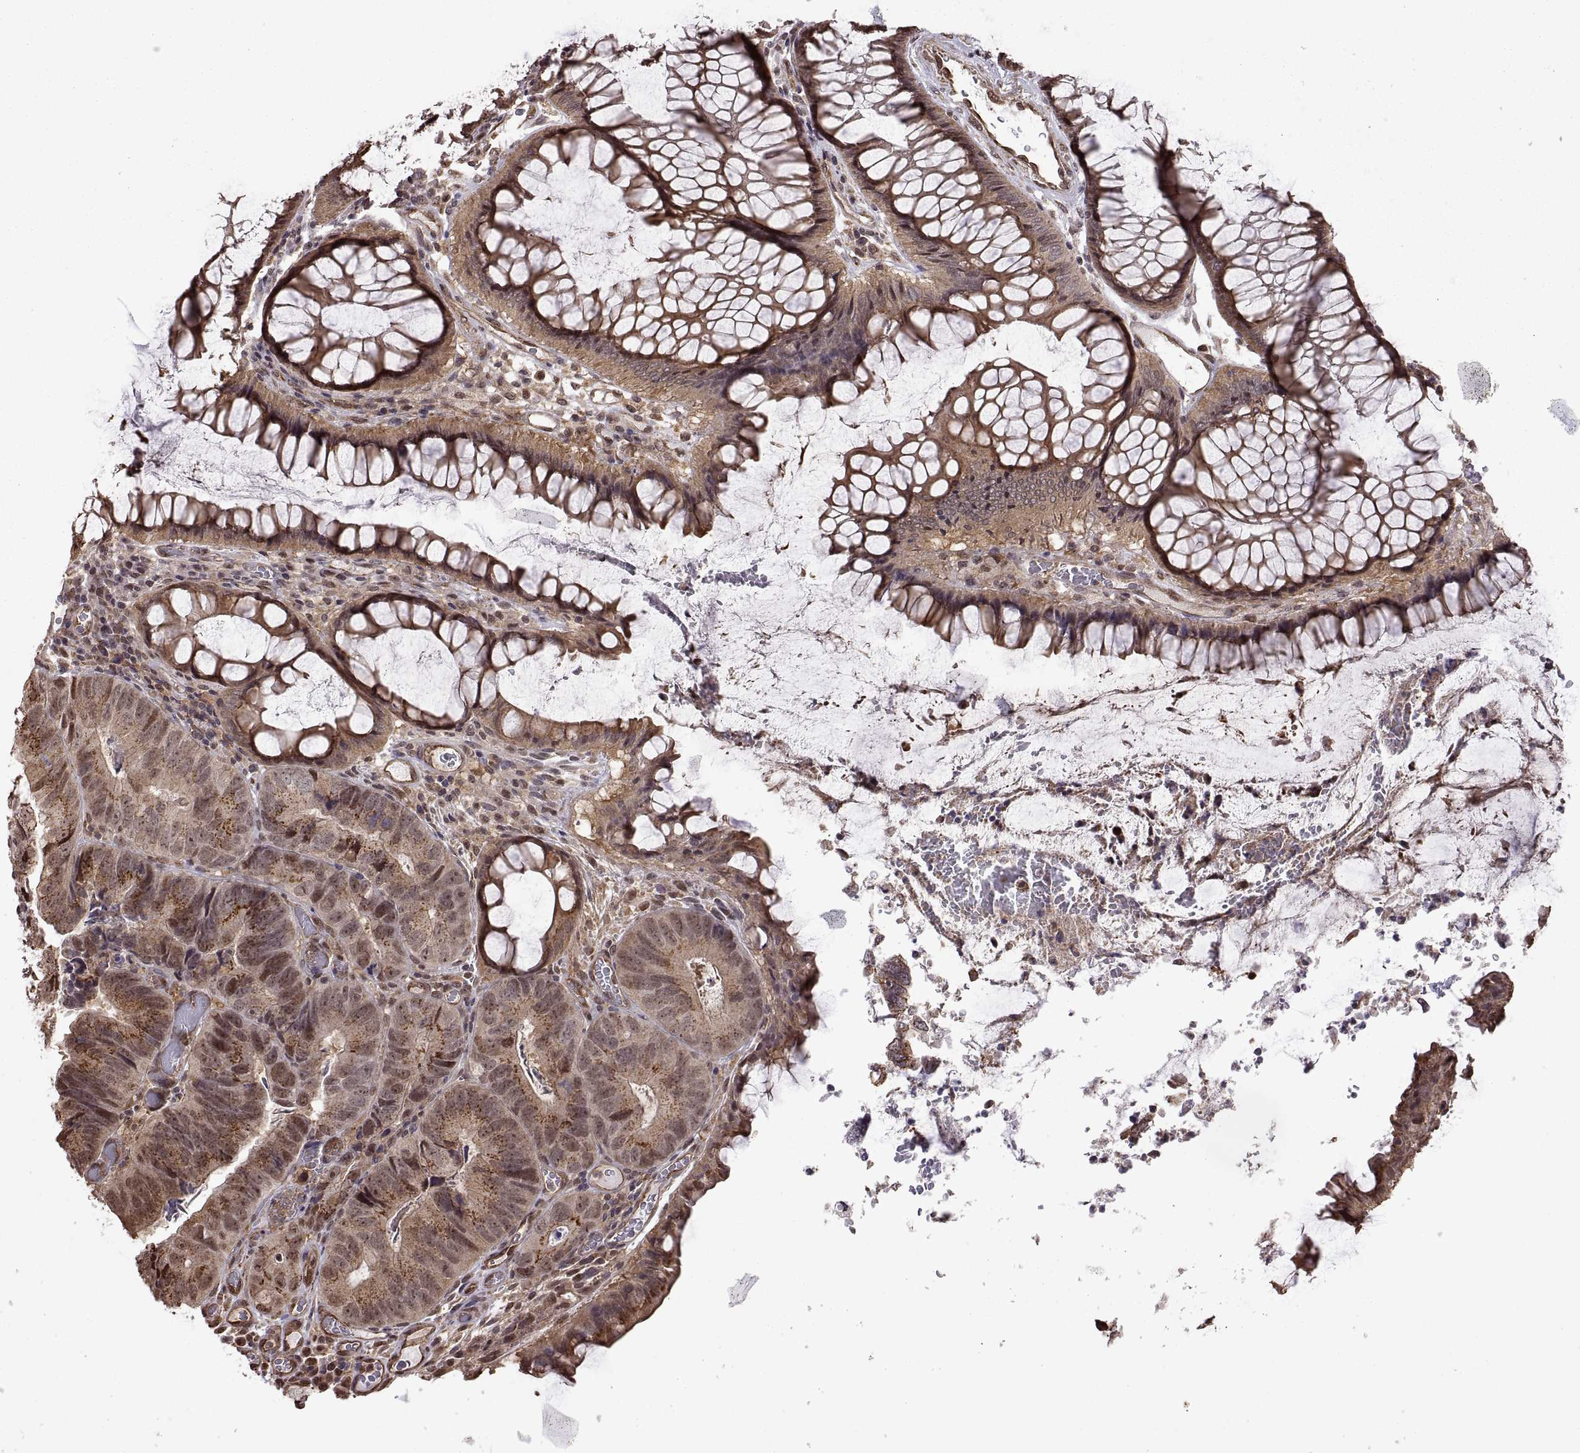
{"staining": {"intensity": "moderate", "quantity": "25%-75%", "location": "cytoplasmic/membranous"}, "tissue": "colorectal cancer", "cell_type": "Tumor cells", "image_type": "cancer", "snomed": [{"axis": "morphology", "description": "Adenocarcinoma, NOS"}, {"axis": "topography", "description": "Colon"}], "caption": "The photomicrograph displays a brown stain indicating the presence of a protein in the cytoplasmic/membranous of tumor cells in colorectal cancer. Immunohistochemistry stains the protein in brown and the nuclei are stained blue.", "gene": "ARRB1", "patient": {"sex": "female", "age": 67}}